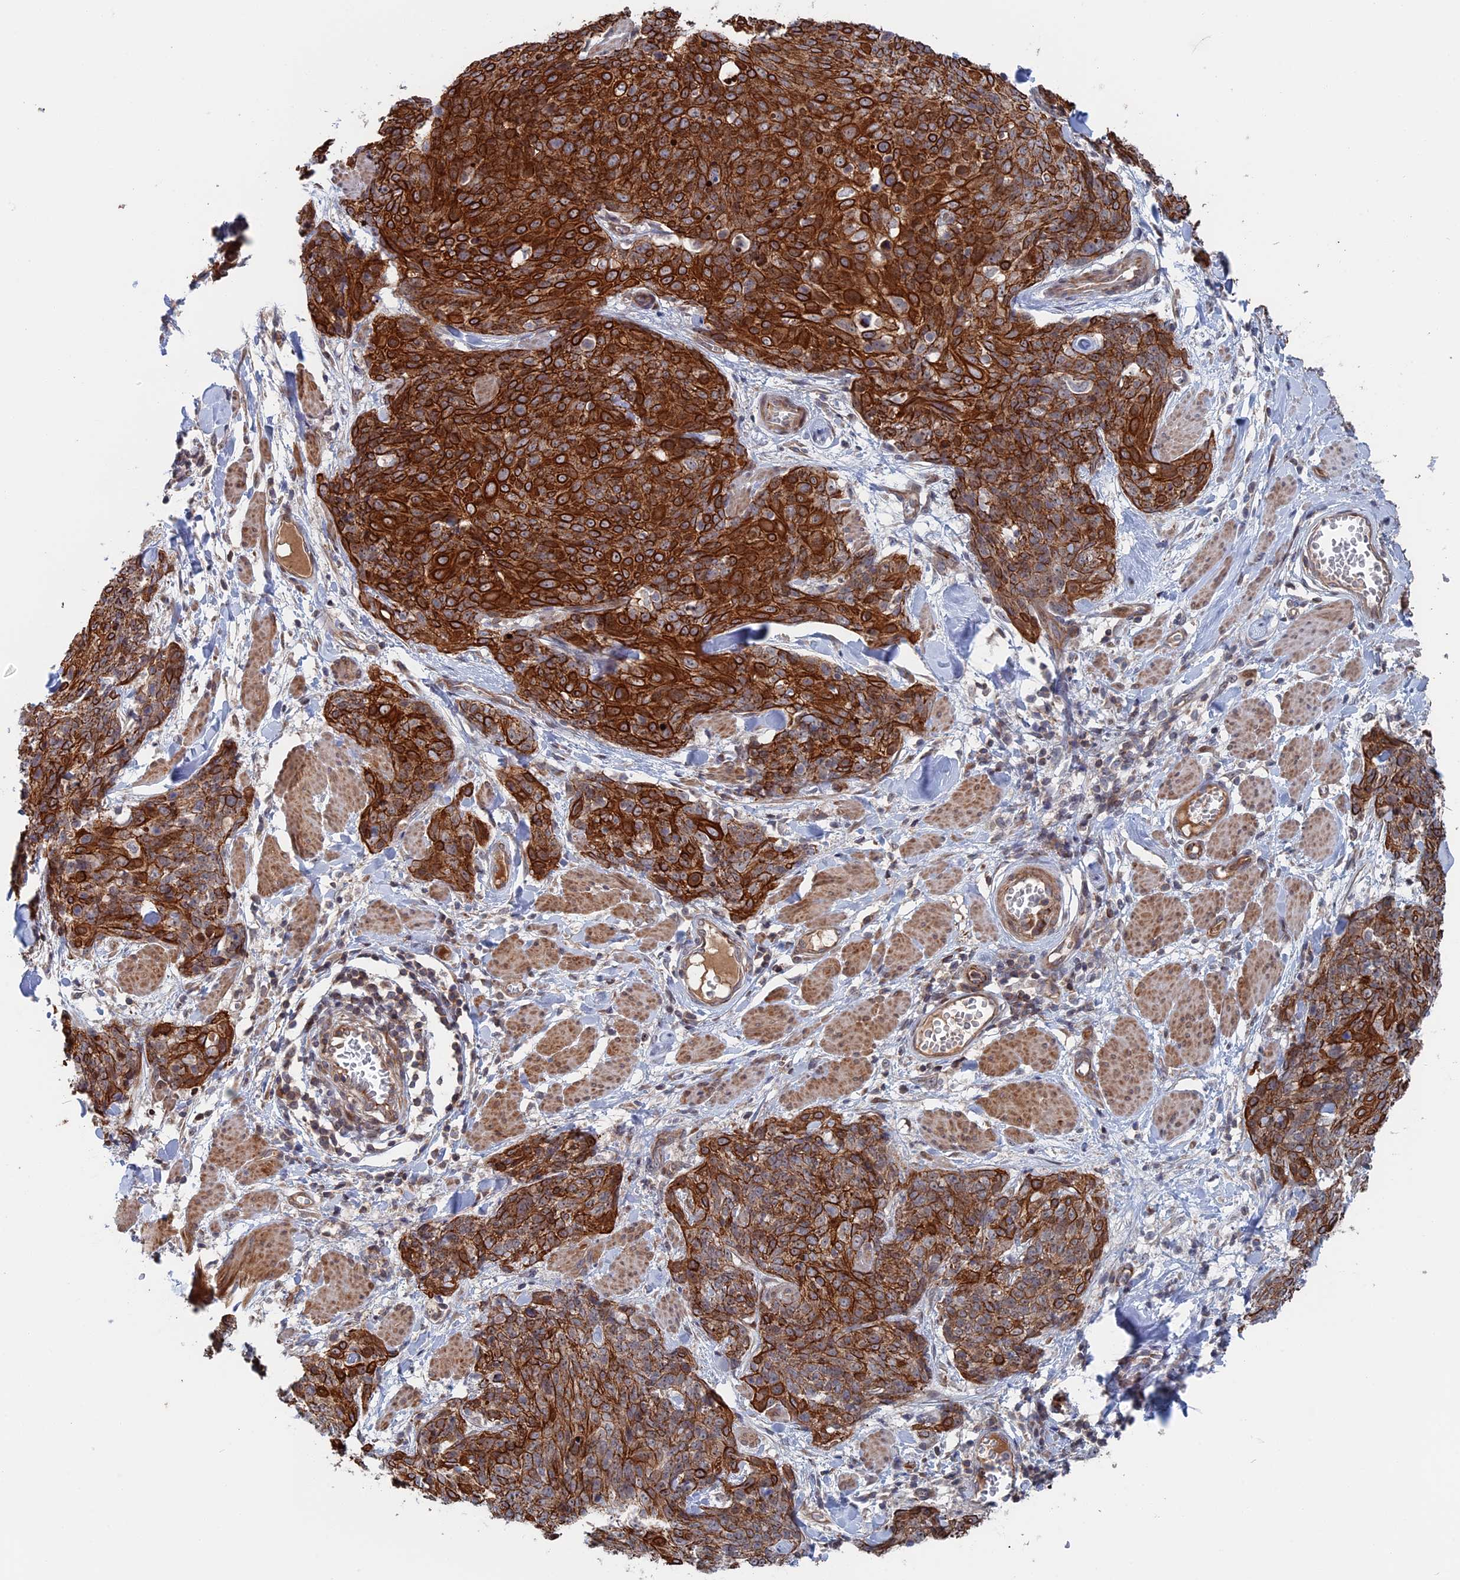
{"staining": {"intensity": "strong", "quantity": ">75%", "location": "cytoplasmic/membranous"}, "tissue": "skin cancer", "cell_type": "Tumor cells", "image_type": "cancer", "snomed": [{"axis": "morphology", "description": "Squamous cell carcinoma, NOS"}, {"axis": "topography", "description": "Skin"}, {"axis": "topography", "description": "Vulva"}], "caption": "The micrograph exhibits a brown stain indicating the presence of a protein in the cytoplasmic/membranous of tumor cells in squamous cell carcinoma (skin). The staining was performed using DAB, with brown indicating positive protein expression. Nuclei are stained blue with hematoxylin.", "gene": "IL7", "patient": {"sex": "female", "age": 85}}